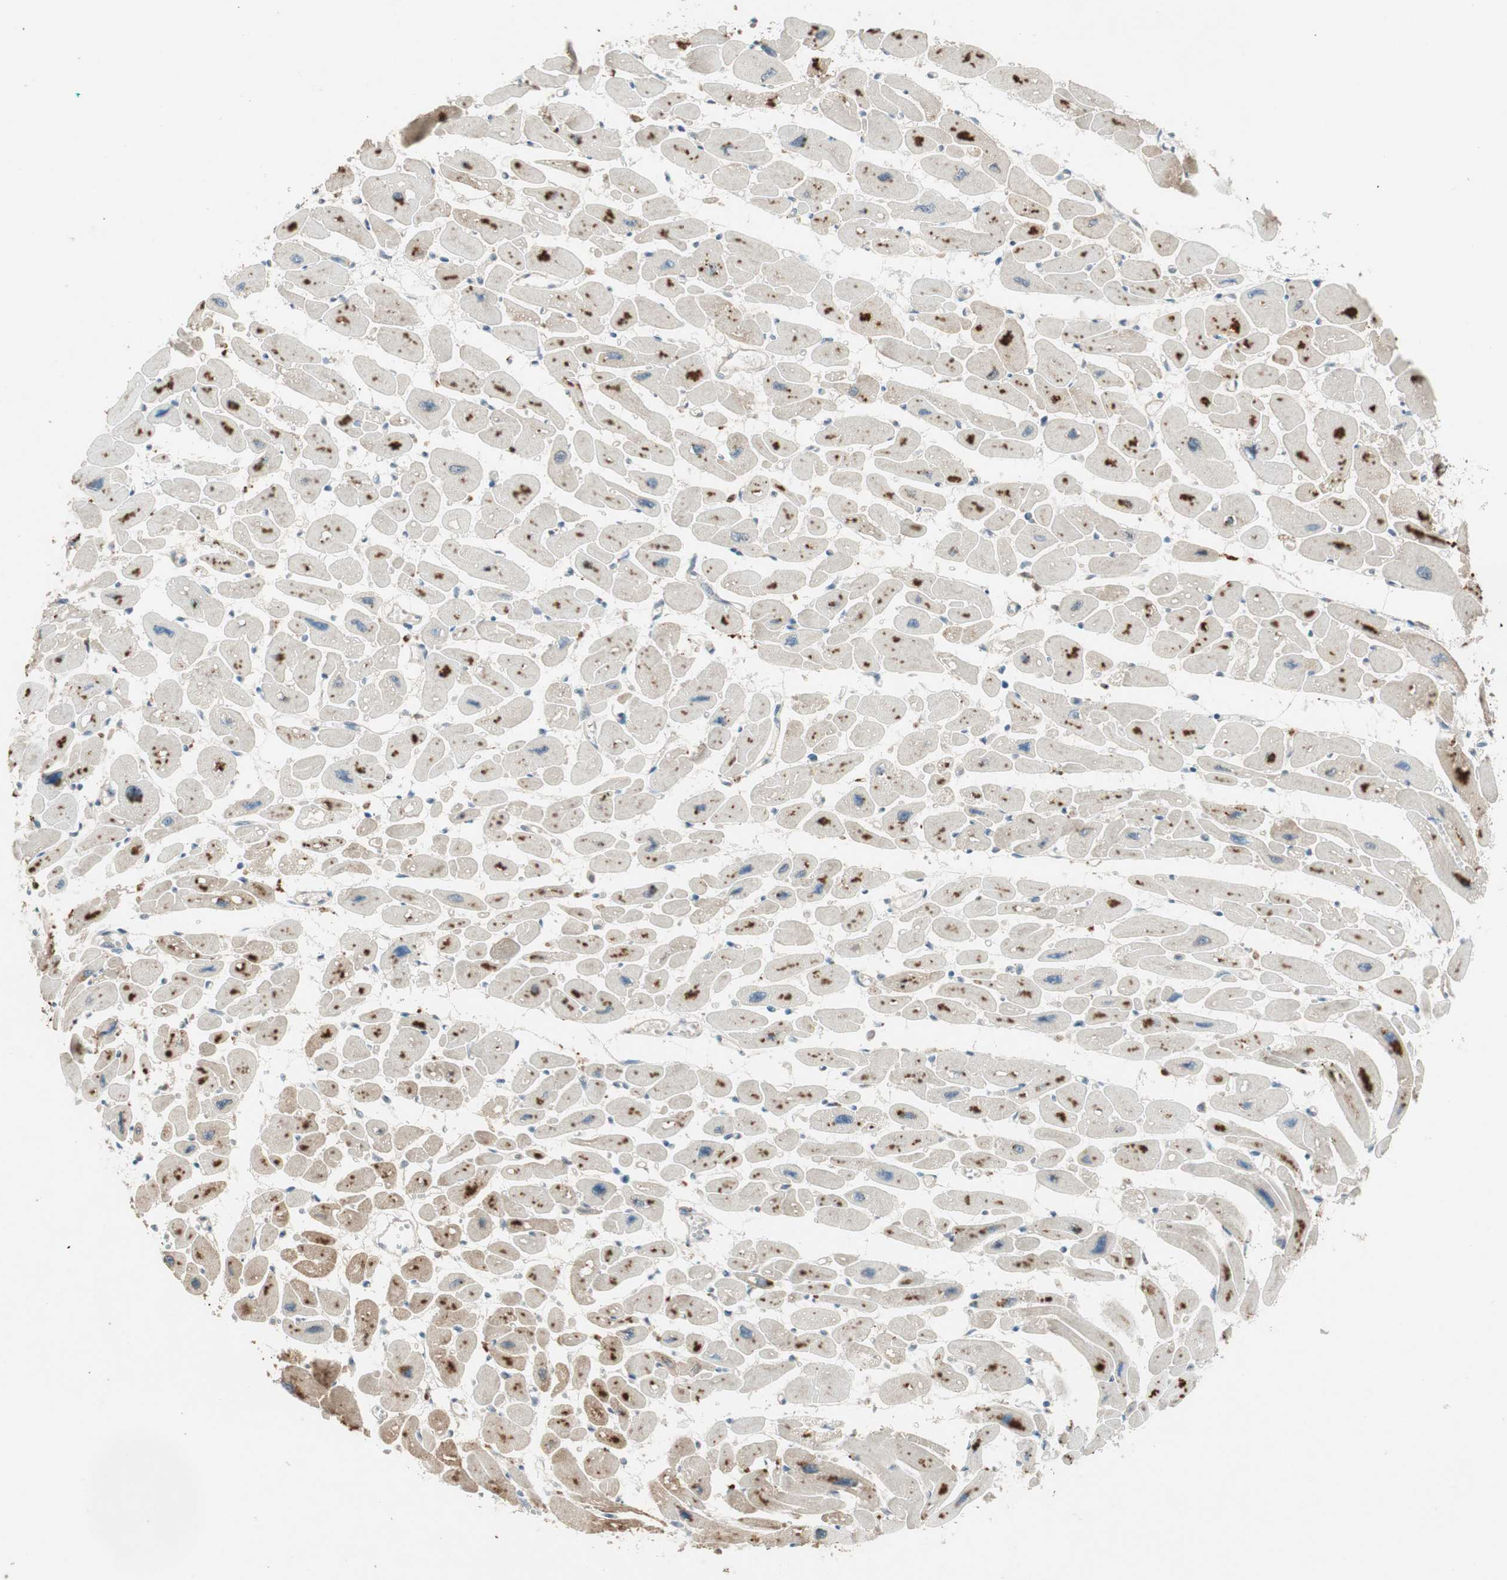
{"staining": {"intensity": "moderate", "quantity": "25%-75%", "location": "cytoplasmic/membranous,nuclear"}, "tissue": "heart muscle", "cell_type": "Cardiomyocytes", "image_type": "normal", "snomed": [{"axis": "morphology", "description": "Normal tissue, NOS"}, {"axis": "topography", "description": "Heart"}], "caption": "Immunohistochemical staining of normal heart muscle demonstrates 25%-75% levels of moderate cytoplasmic/membranous,nuclear protein expression in about 25%-75% of cardiomyocytes.", "gene": "NCLN", "patient": {"sex": "female", "age": 54}}